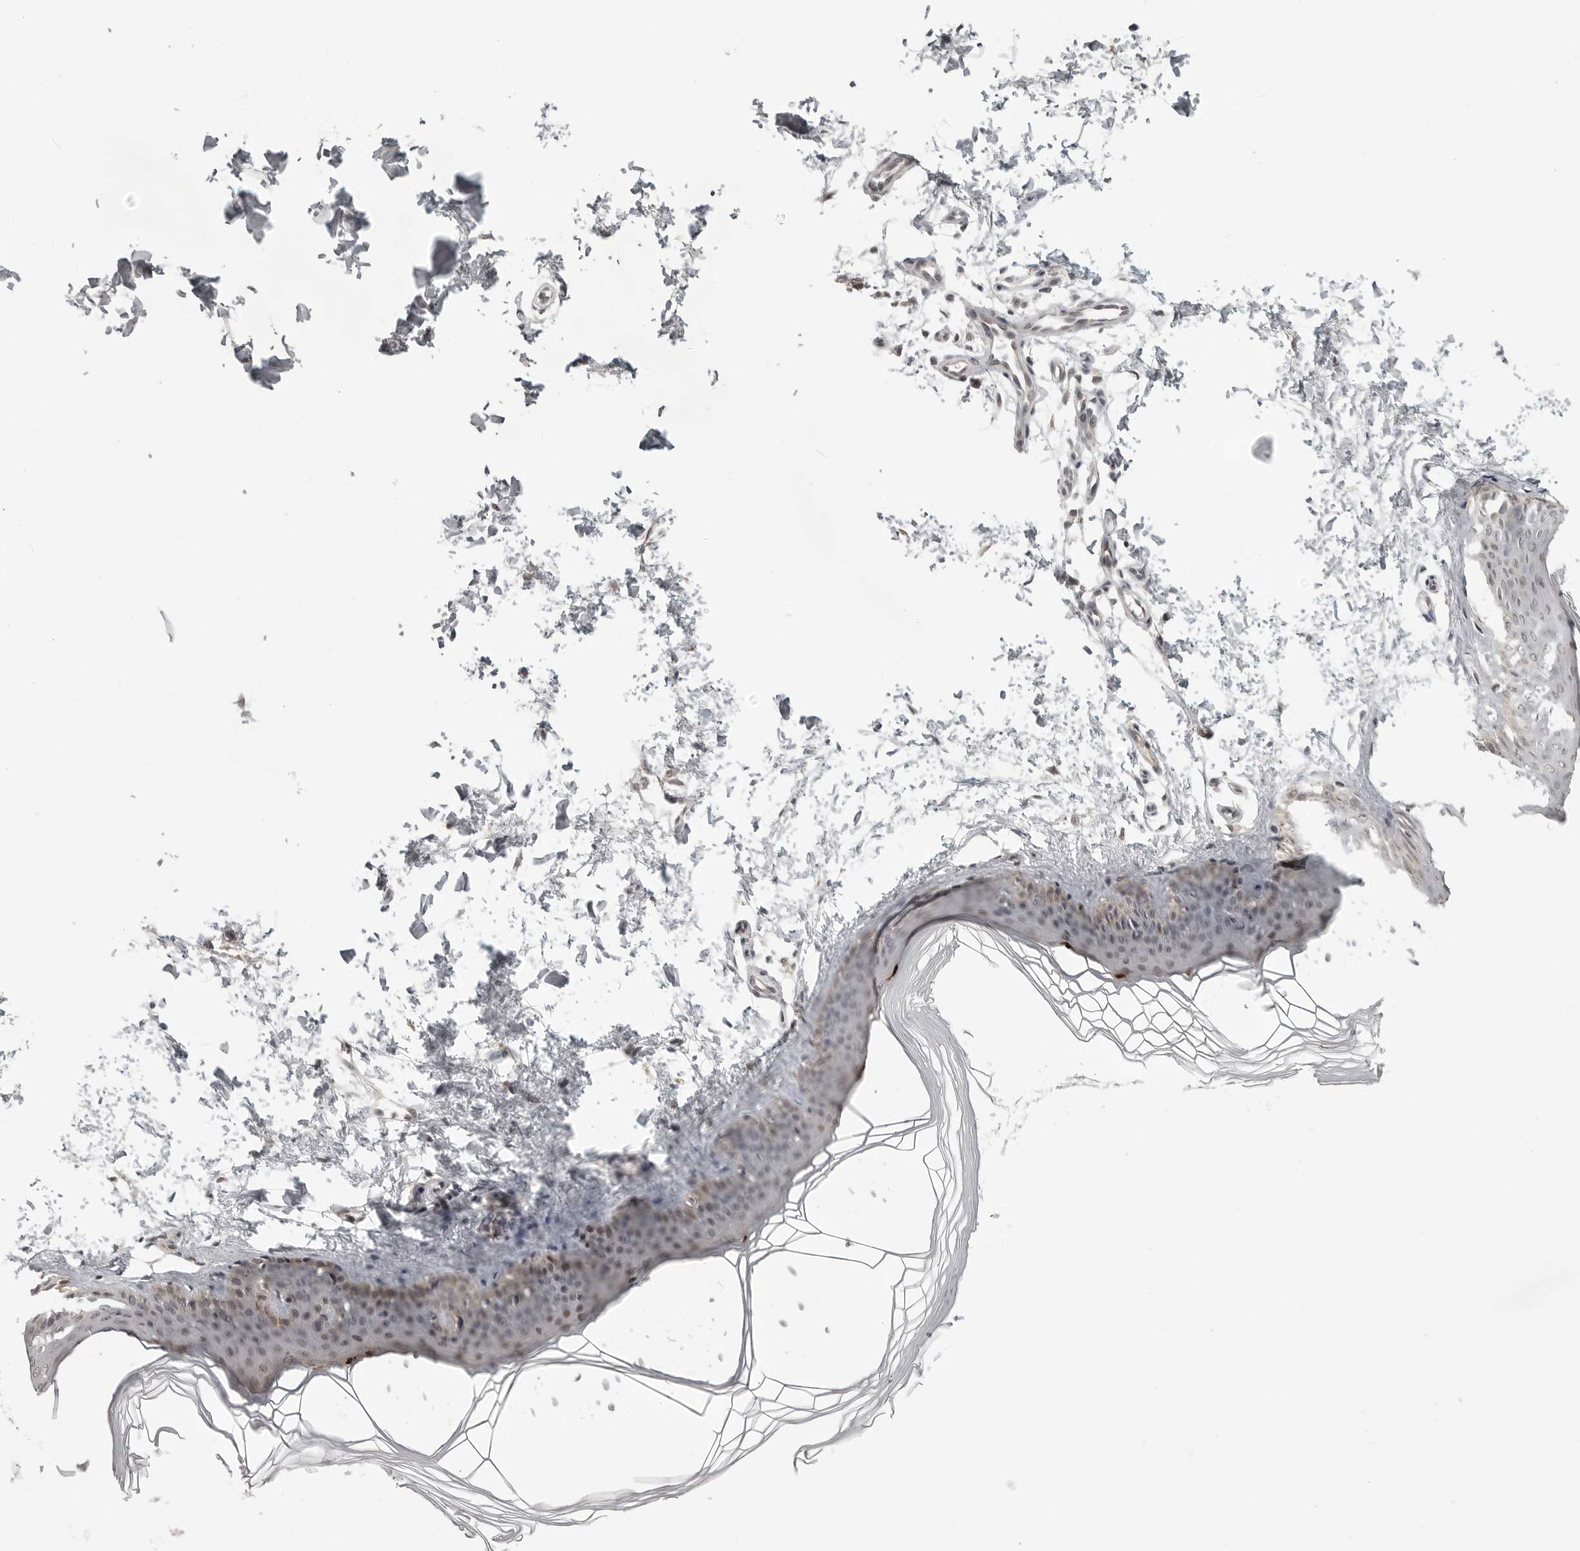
{"staining": {"intensity": "weak", "quantity": "25%-75%", "location": "cytoplasmic/membranous"}, "tissue": "skin", "cell_type": "Fibroblasts", "image_type": "normal", "snomed": [{"axis": "morphology", "description": "Normal tissue, NOS"}, {"axis": "topography", "description": "Skin"}], "caption": "An image of human skin stained for a protein exhibits weak cytoplasmic/membranous brown staining in fibroblasts. (Stains: DAB (3,3'-diaminobenzidine) in brown, nuclei in blue, Microscopy: brightfield microscopy at high magnification).", "gene": "PEG3", "patient": {"sex": "female", "age": 27}}